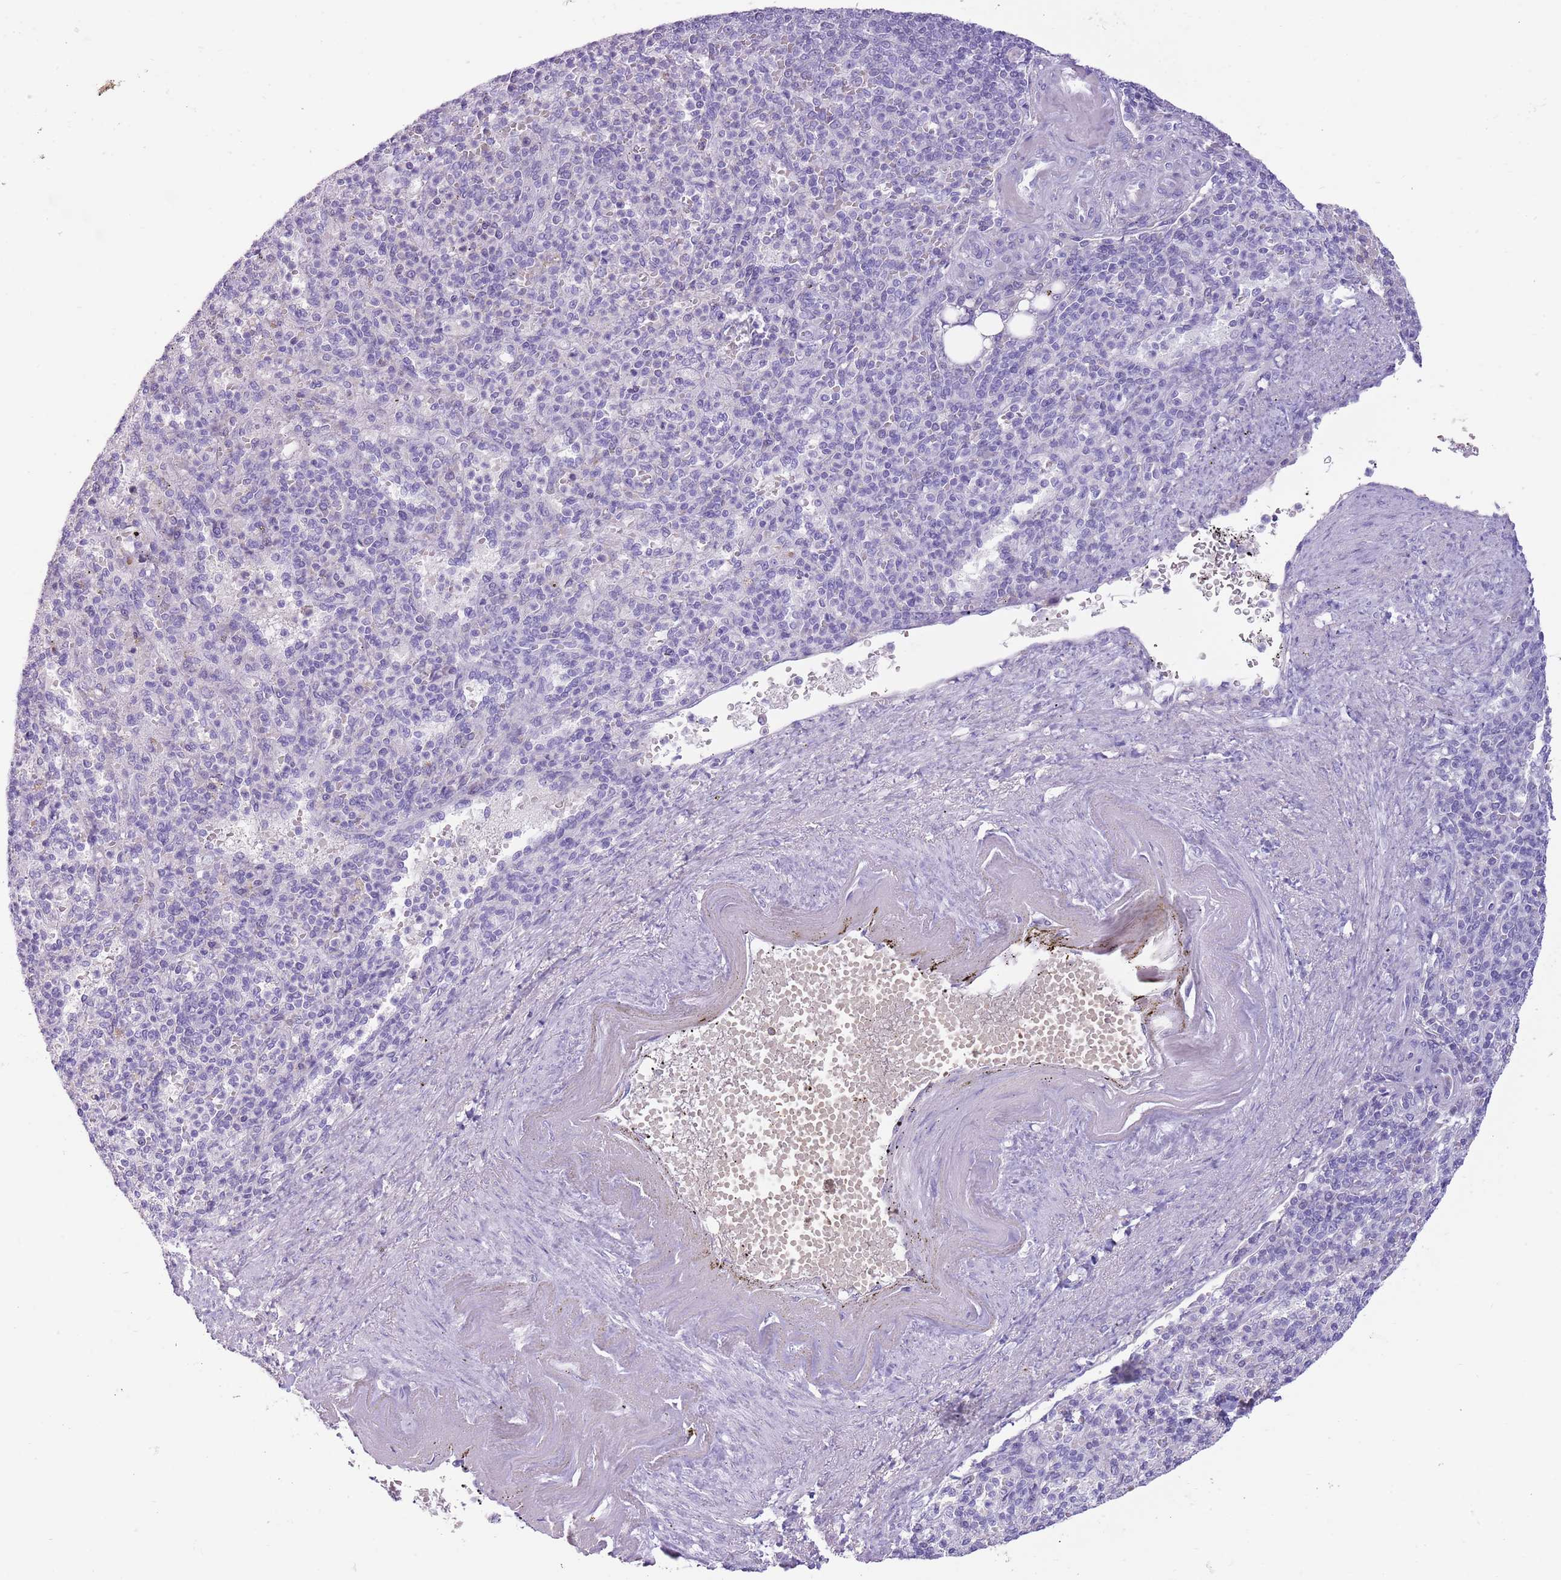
{"staining": {"intensity": "negative", "quantity": "none", "location": "none"}, "tissue": "spleen", "cell_type": "Cells in red pulp", "image_type": "normal", "snomed": [{"axis": "morphology", "description": "Normal tissue, NOS"}, {"axis": "topography", "description": "Spleen"}], "caption": "This is an IHC image of benign human spleen. There is no expression in cells in red pulp.", "gene": "TOX2", "patient": {"sex": "female", "age": 74}}